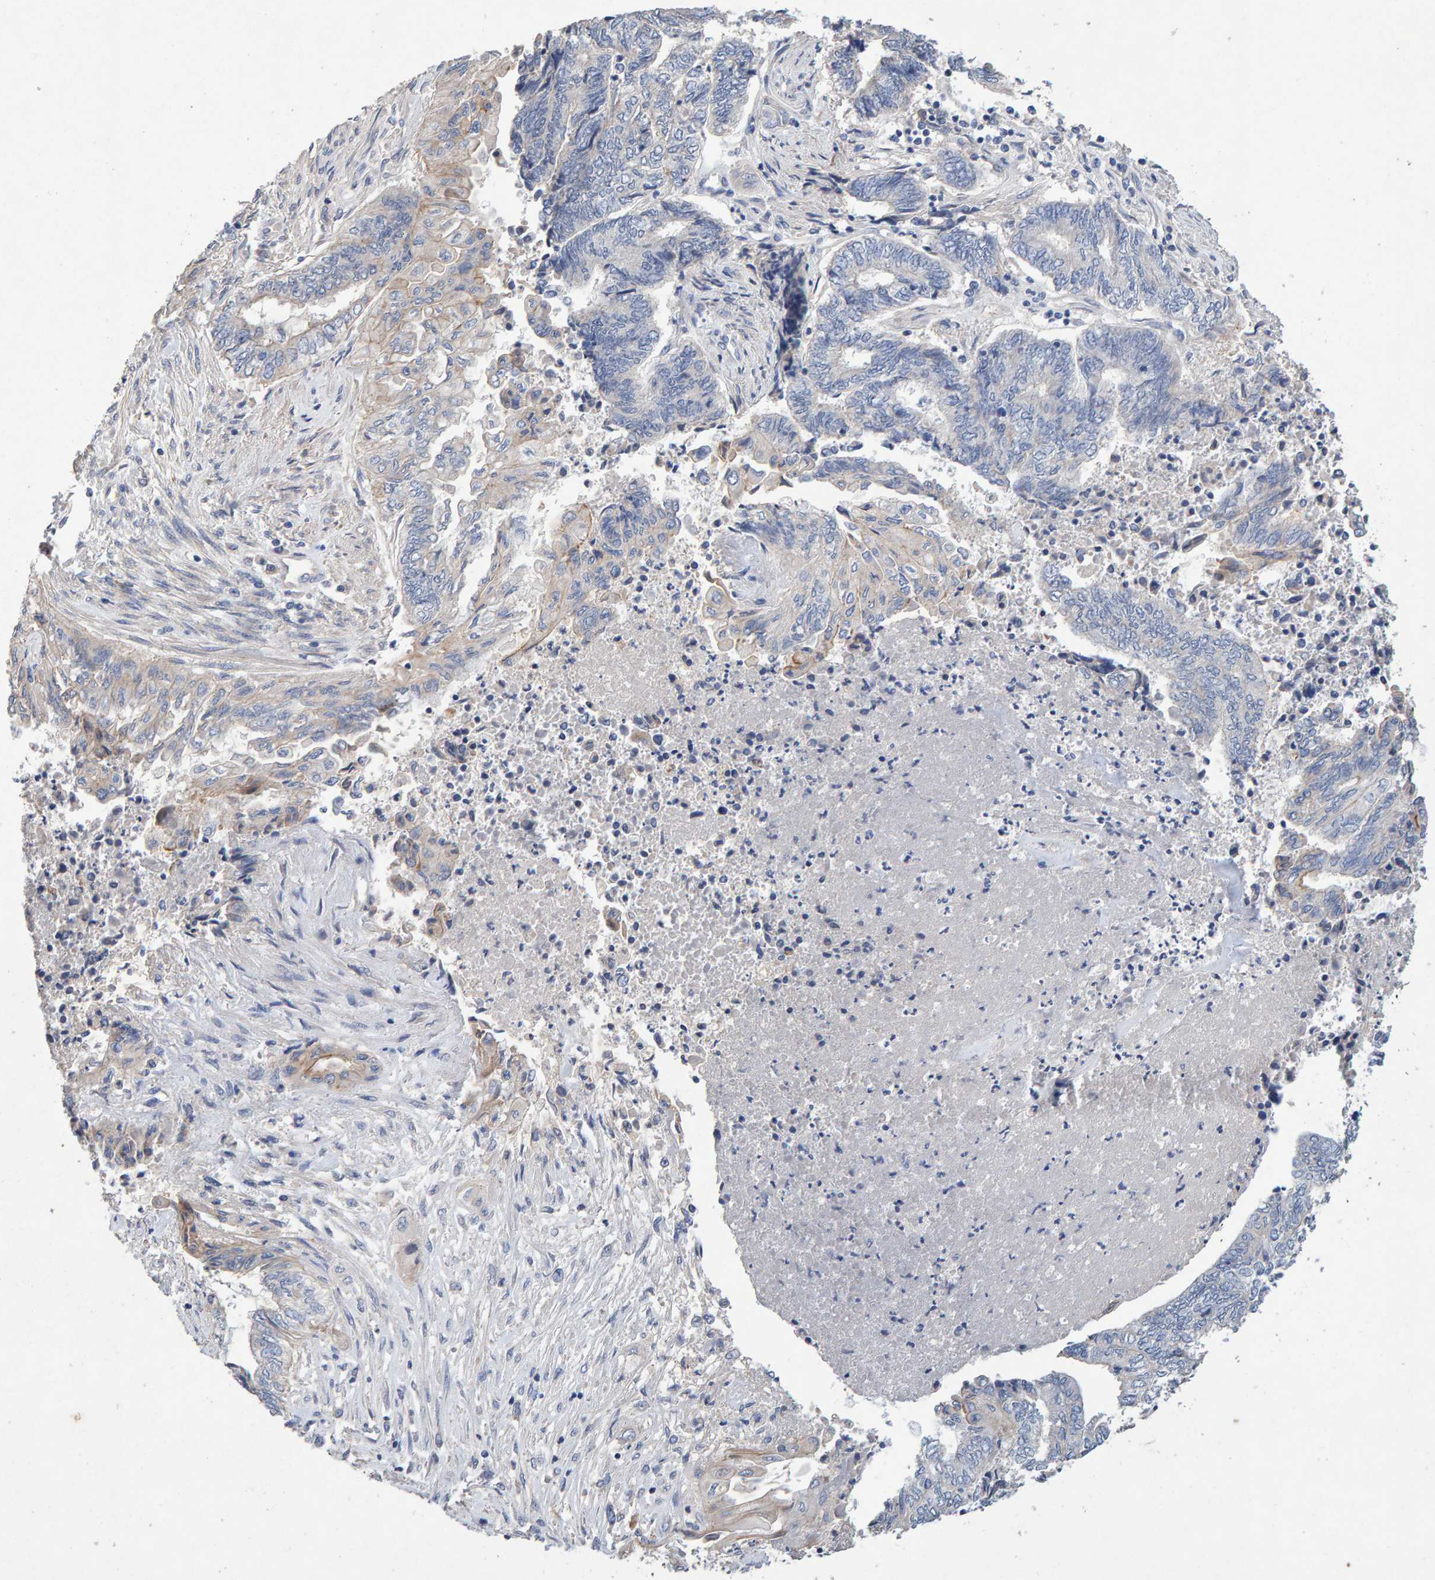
{"staining": {"intensity": "negative", "quantity": "none", "location": "none"}, "tissue": "endometrial cancer", "cell_type": "Tumor cells", "image_type": "cancer", "snomed": [{"axis": "morphology", "description": "Adenocarcinoma, NOS"}, {"axis": "topography", "description": "Uterus"}, {"axis": "topography", "description": "Endometrium"}], "caption": "Immunohistochemistry micrograph of human endometrial cancer stained for a protein (brown), which displays no positivity in tumor cells. (DAB (3,3'-diaminobenzidine) immunohistochemistry (IHC) with hematoxylin counter stain).", "gene": "EFR3A", "patient": {"sex": "female", "age": 70}}